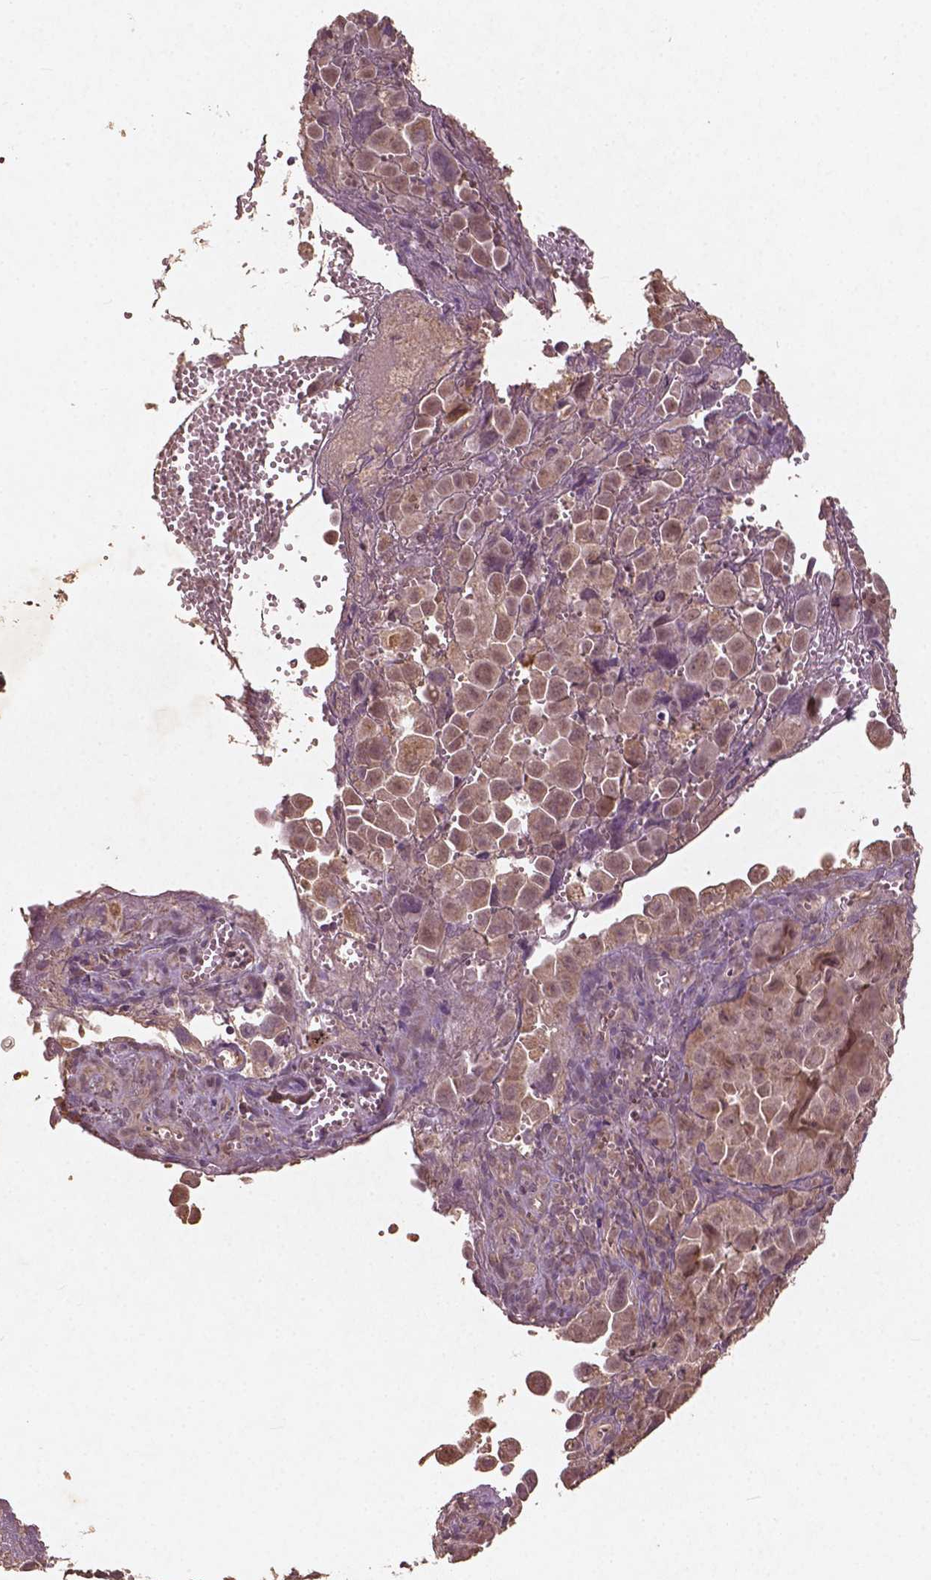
{"staining": {"intensity": "weak", "quantity": ">75%", "location": "cytoplasmic/membranous"}, "tissue": "cervical cancer", "cell_type": "Tumor cells", "image_type": "cancer", "snomed": [{"axis": "morphology", "description": "Squamous cell carcinoma, NOS"}, {"axis": "topography", "description": "Cervix"}], "caption": "Immunohistochemical staining of cervical cancer reveals weak cytoplasmic/membranous protein expression in approximately >75% of tumor cells. The staining was performed using DAB (3,3'-diaminobenzidine) to visualize the protein expression in brown, while the nuclei were stained in blue with hematoxylin (Magnification: 20x).", "gene": "ST6GALNAC5", "patient": {"sex": "female", "age": 55}}